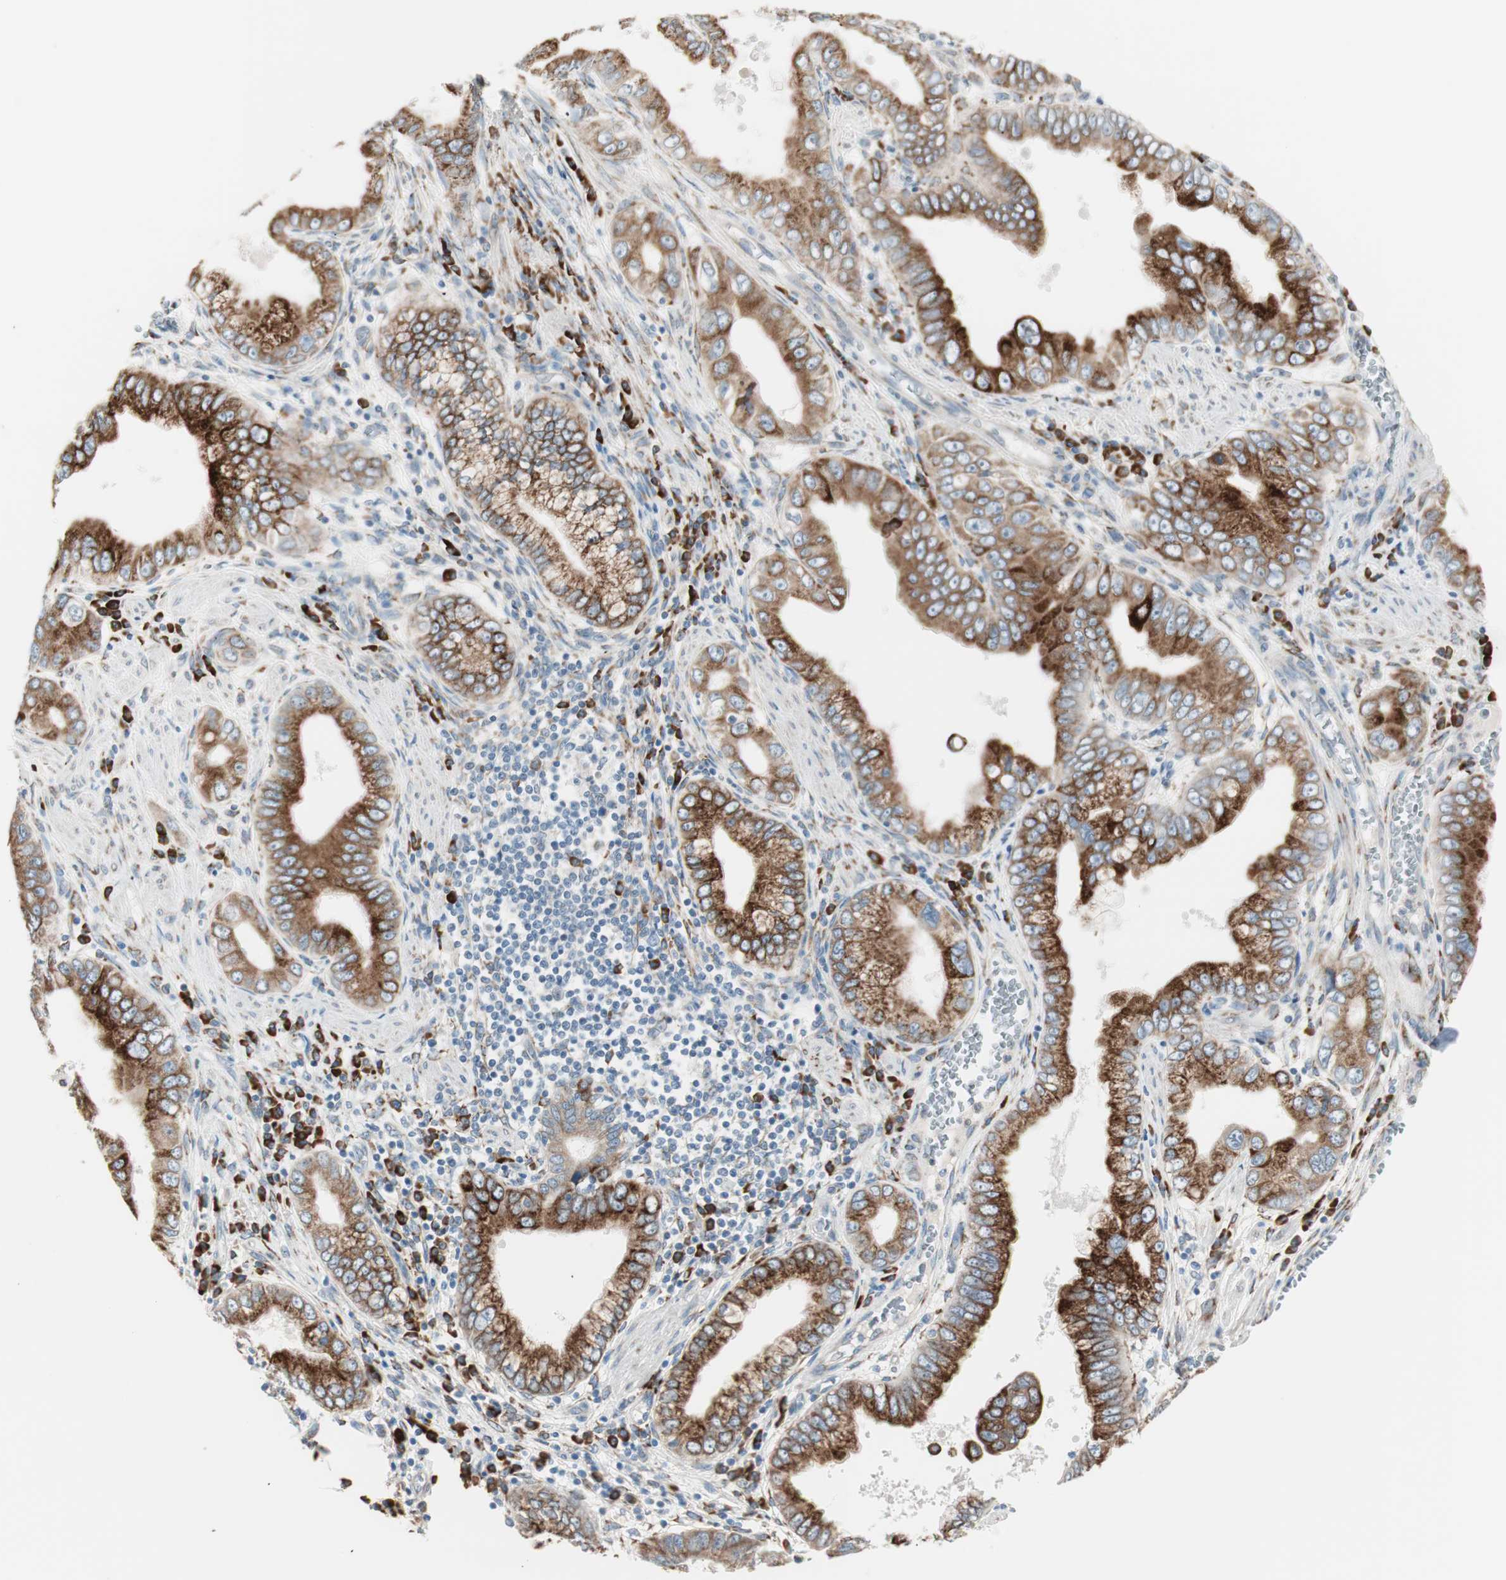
{"staining": {"intensity": "strong", "quantity": ">75%", "location": "cytoplasmic/membranous"}, "tissue": "pancreatic cancer", "cell_type": "Tumor cells", "image_type": "cancer", "snomed": [{"axis": "morphology", "description": "Normal tissue, NOS"}, {"axis": "topography", "description": "Lymph node"}], "caption": "The image demonstrates immunohistochemical staining of pancreatic cancer. There is strong cytoplasmic/membranous positivity is identified in about >75% of tumor cells.", "gene": "P4HTM", "patient": {"sex": "male", "age": 50}}